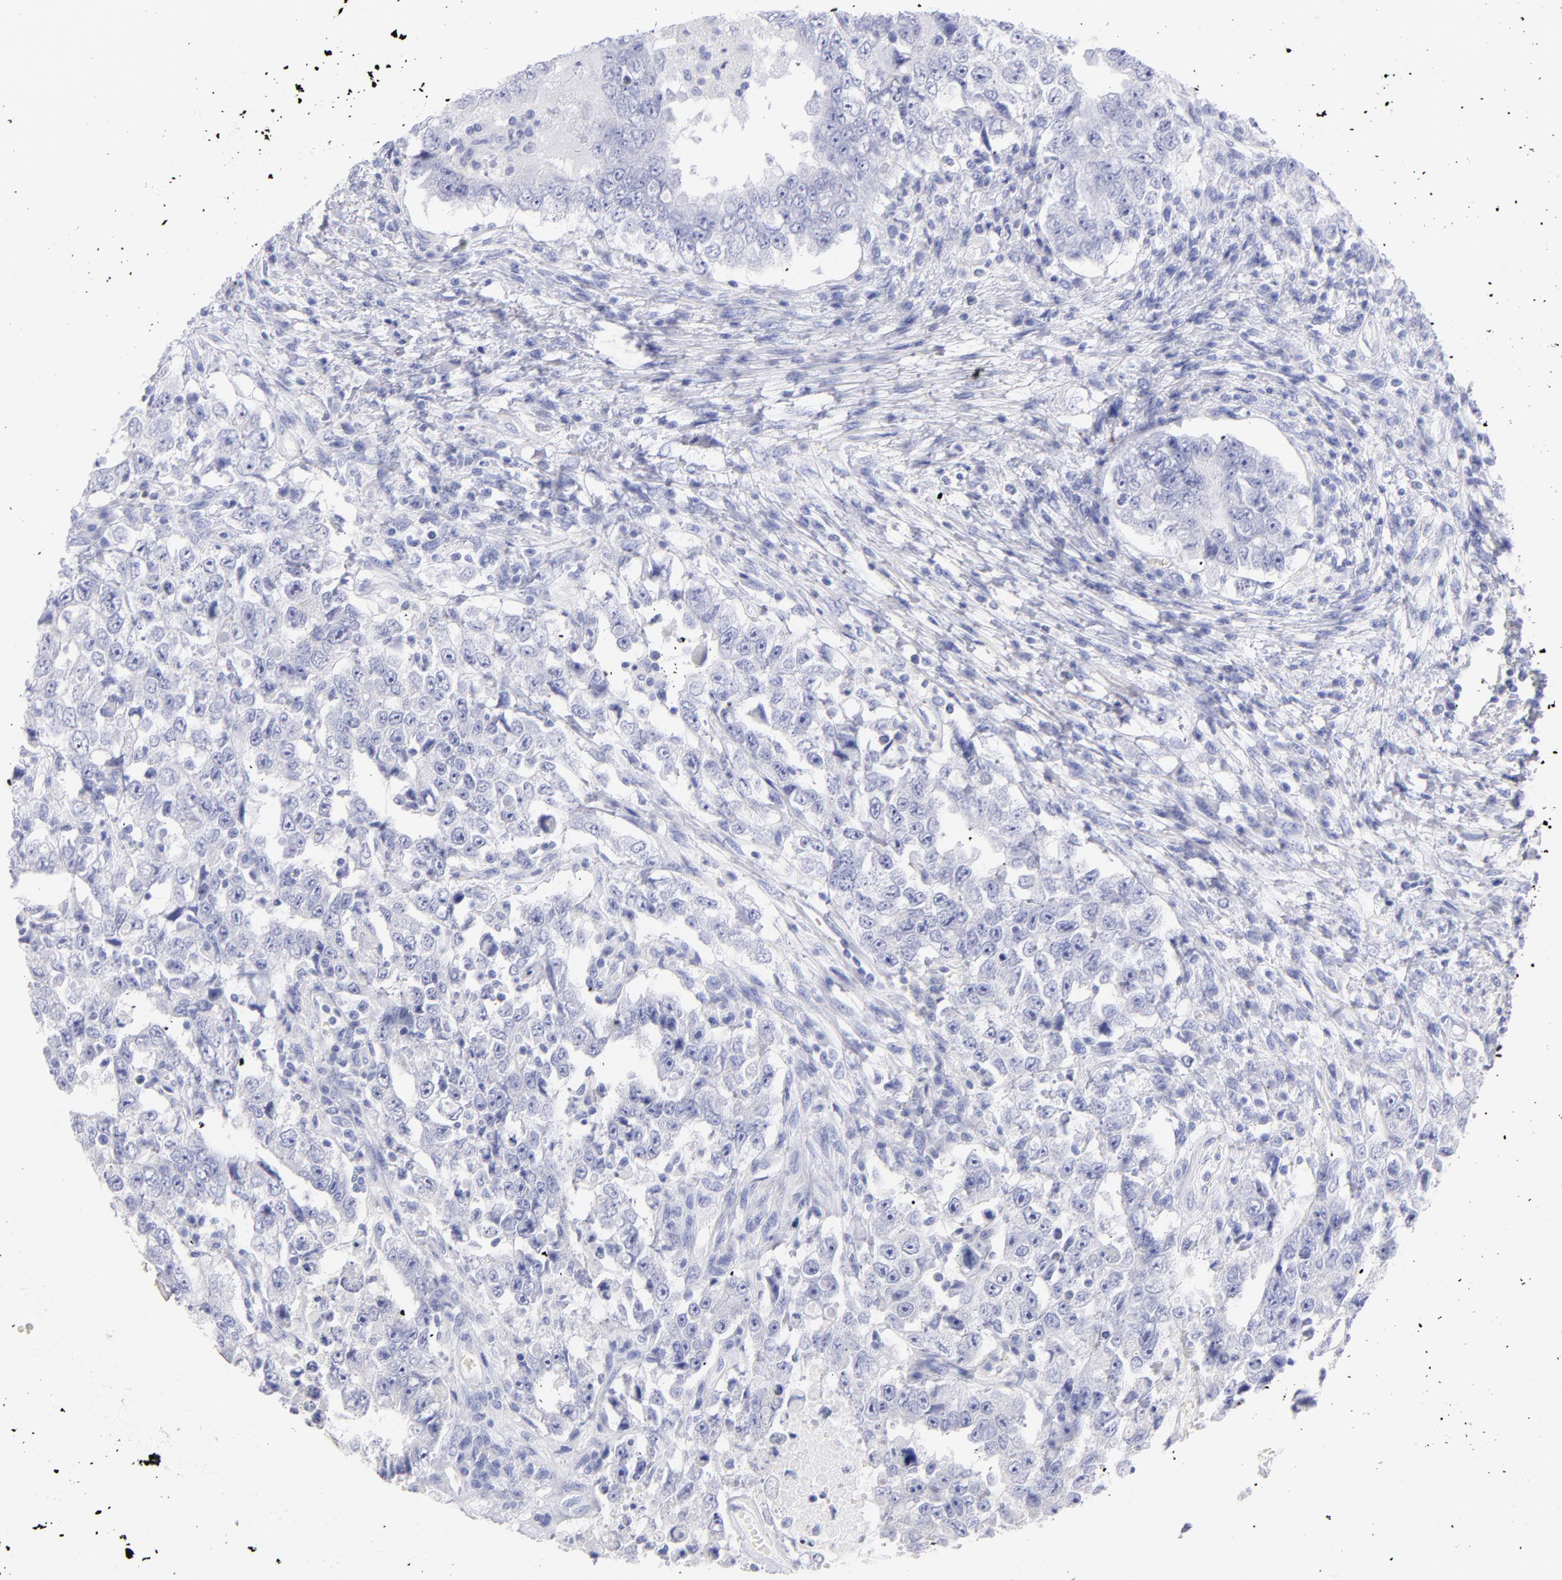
{"staining": {"intensity": "negative", "quantity": "none", "location": "none"}, "tissue": "testis cancer", "cell_type": "Tumor cells", "image_type": "cancer", "snomed": [{"axis": "morphology", "description": "Carcinoma, Embryonal, NOS"}, {"axis": "topography", "description": "Testis"}], "caption": "This image is of testis cancer stained with immunohistochemistry (IHC) to label a protein in brown with the nuclei are counter-stained blue. There is no expression in tumor cells. The staining is performed using DAB (3,3'-diaminobenzidine) brown chromogen with nuclei counter-stained in using hematoxylin.", "gene": "SCGN", "patient": {"sex": "male", "age": 26}}